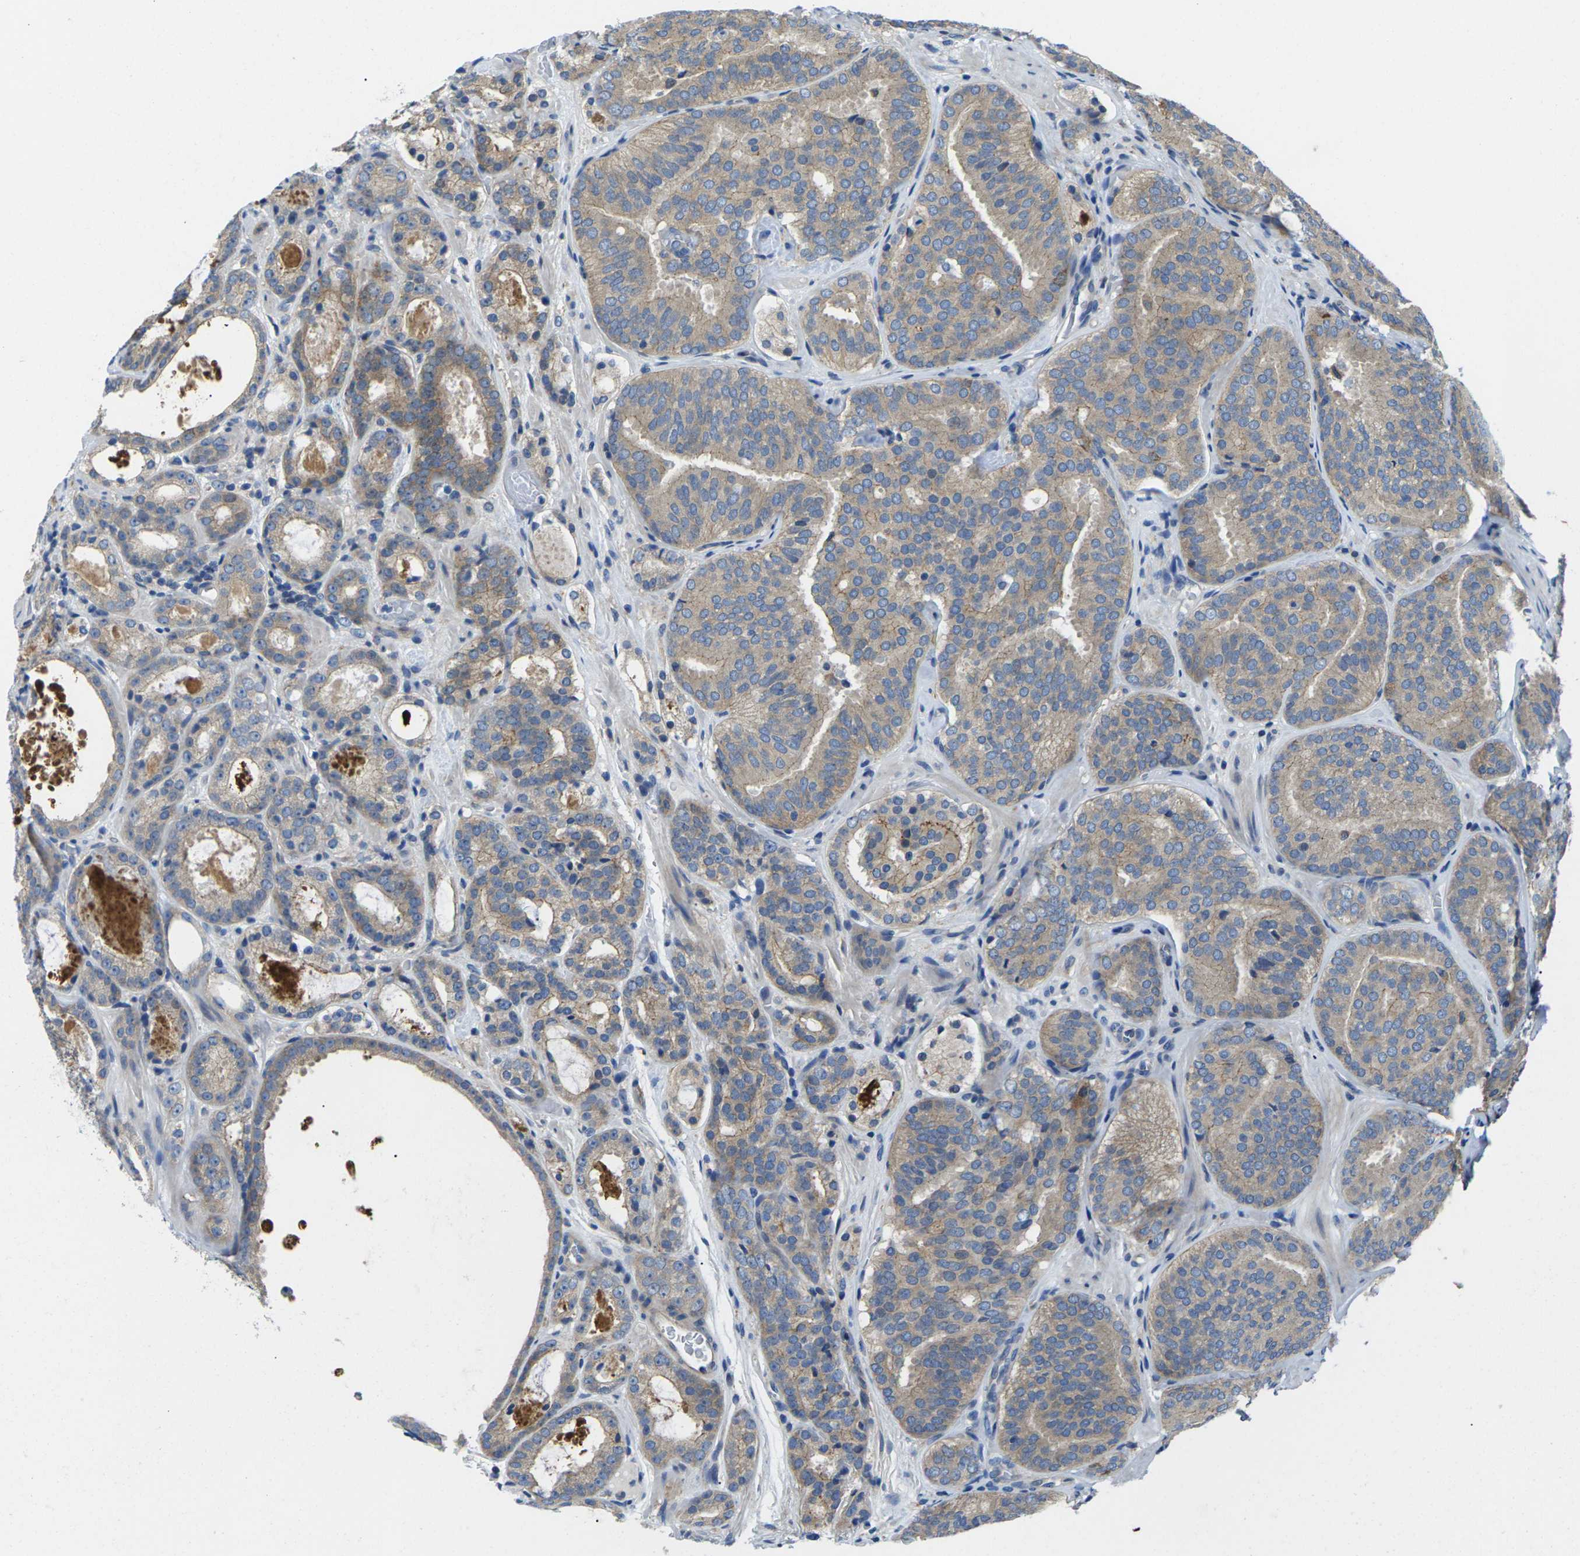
{"staining": {"intensity": "moderate", "quantity": ">75%", "location": "cytoplasmic/membranous"}, "tissue": "prostate cancer", "cell_type": "Tumor cells", "image_type": "cancer", "snomed": [{"axis": "morphology", "description": "Adenocarcinoma, Low grade"}, {"axis": "topography", "description": "Prostate"}], "caption": "Moderate cytoplasmic/membranous protein positivity is present in about >75% of tumor cells in prostate adenocarcinoma (low-grade).", "gene": "SCNN1A", "patient": {"sex": "male", "age": 69}}